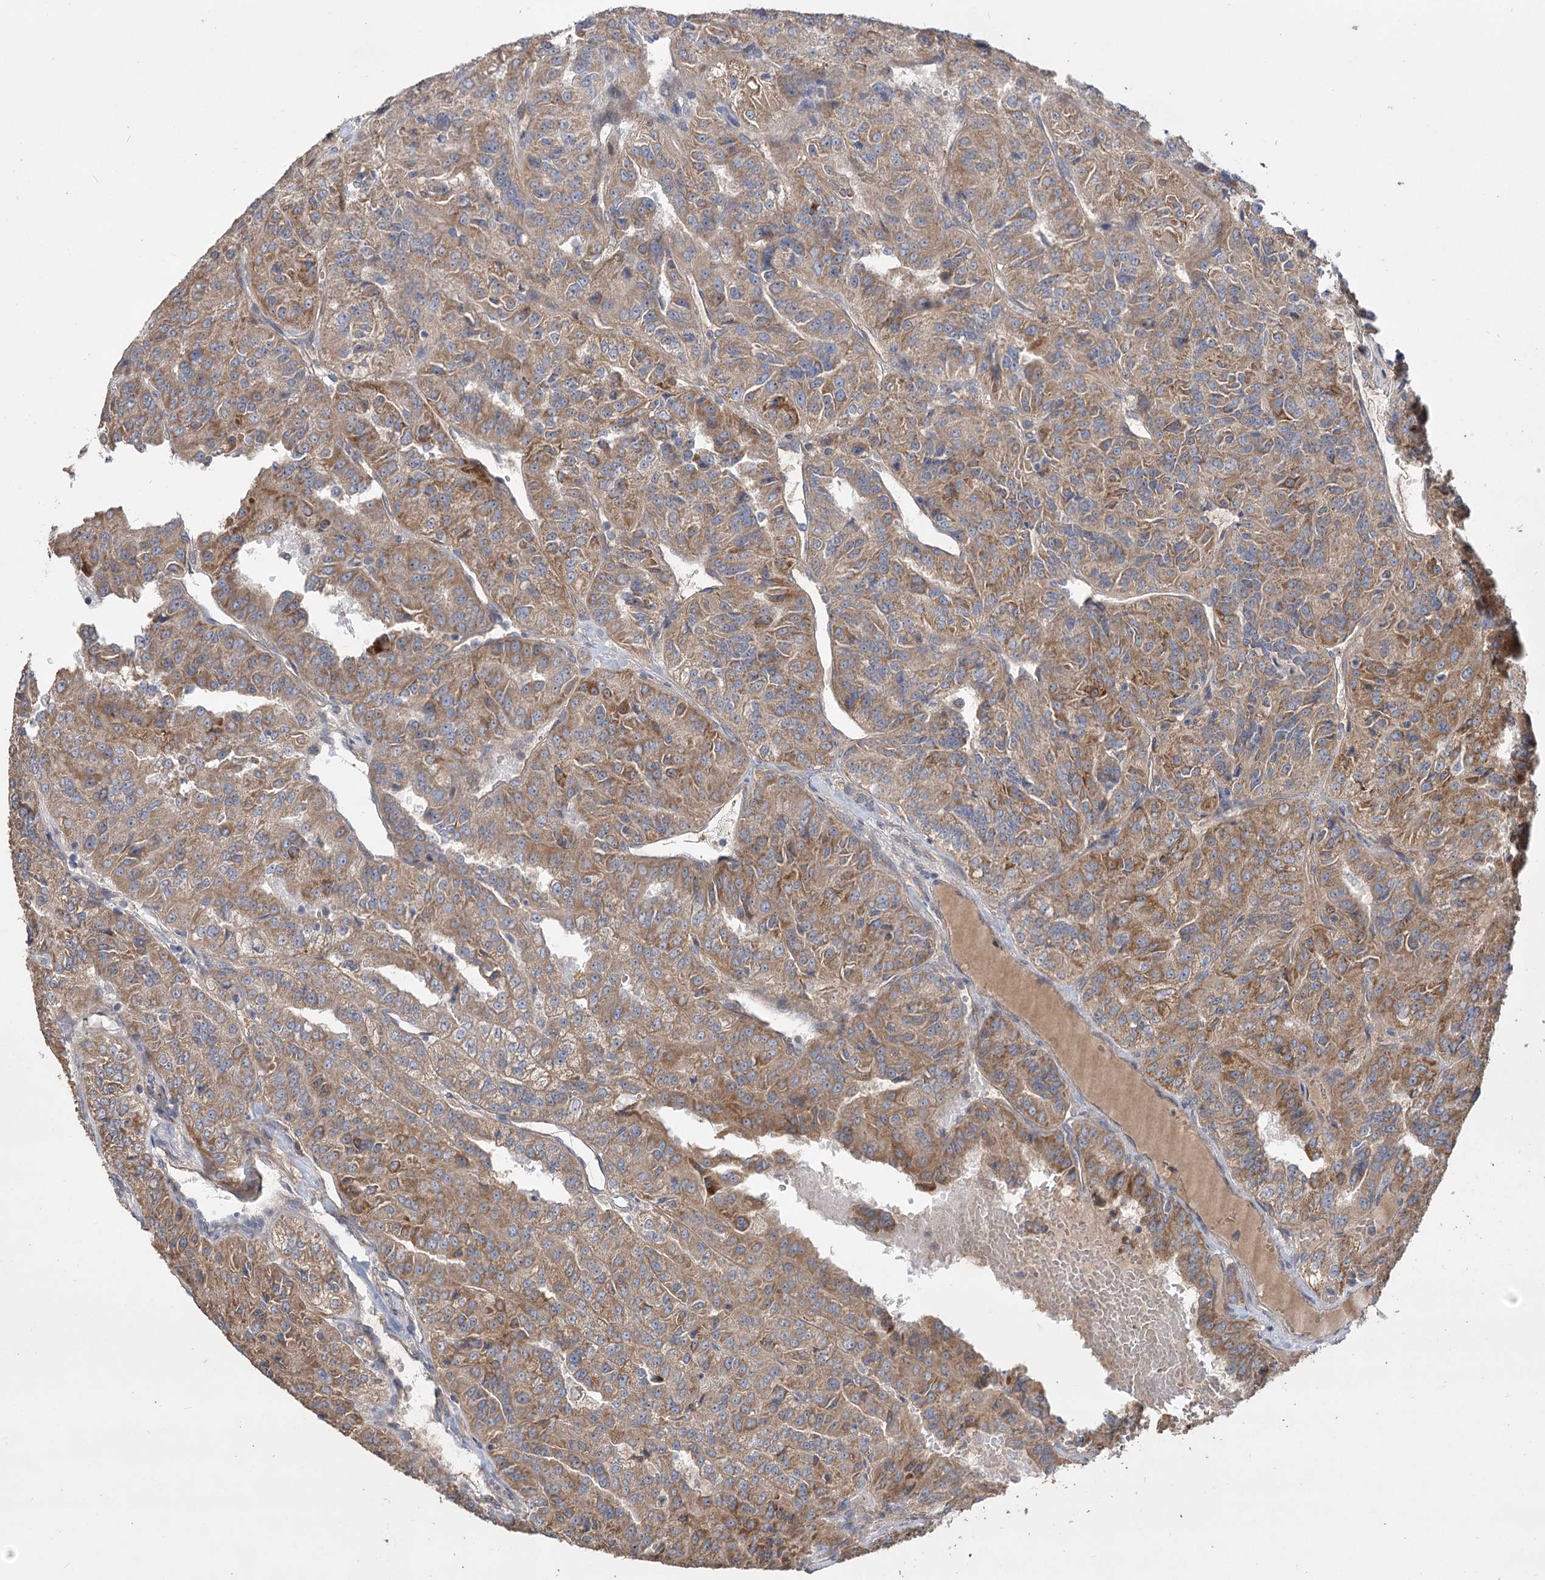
{"staining": {"intensity": "moderate", "quantity": ">75%", "location": "cytoplasmic/membranous"}, "tissue": "renal cancer", "cell_type": "Tumor cells", "image_type": "cancer", "snomed": [{"axis": "morphology", "description": "Adenocarcinoma, NOS"}, {"axis": "topography", "description": "Kidney"}], "caption": "A micrograph of human renal adenocarcinoma stained for a protein shows moderate cytoplasmic/membranous brown staining in tumor cells. (brown staining indicates protein expression, while blue staining denotes nuclei).", "gene": "RIN2", "patient": {"sex": "female", "age": 63}}